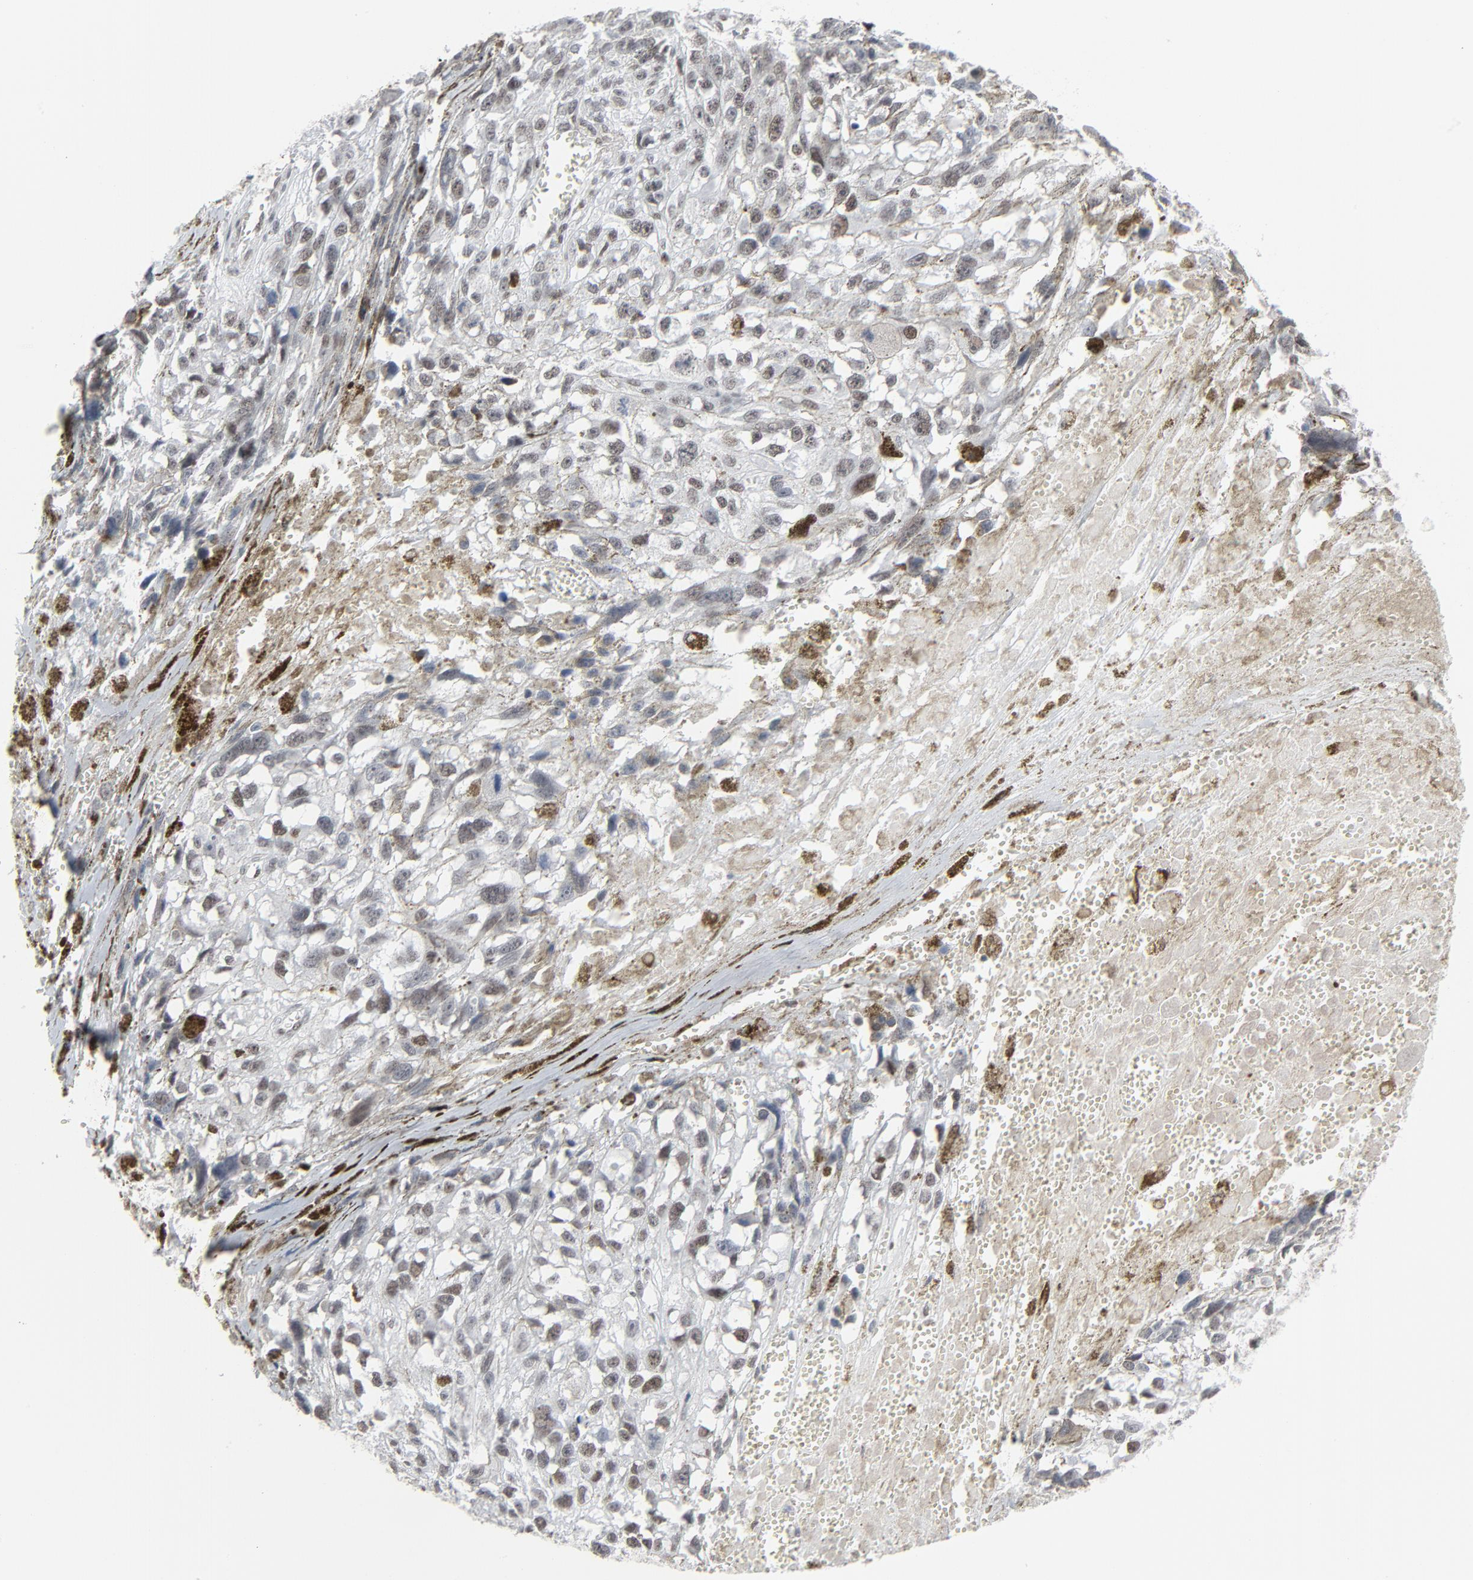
{"staining": {"intensity": "moderate", "quantity": "25%-75%", "location": "nuclear"}, "tissue": "melanoma", "cell_type": "Tumor cells", "image_type": "cancer", "snomed": [{"axis": "morphology", "description": "Malignant melanoma, Metastatic site"}, {"axis": "topography", "description": "Lymph node"}], "caption": "Immunohistochemistry image of human melanoma stained for a protein (brown), which exhibits medium levels of moderate nuclear staining in about 25%-75% of tumor cells.", "gene": "FBXO28", "patient": {"sex": "male", "age": 59}}